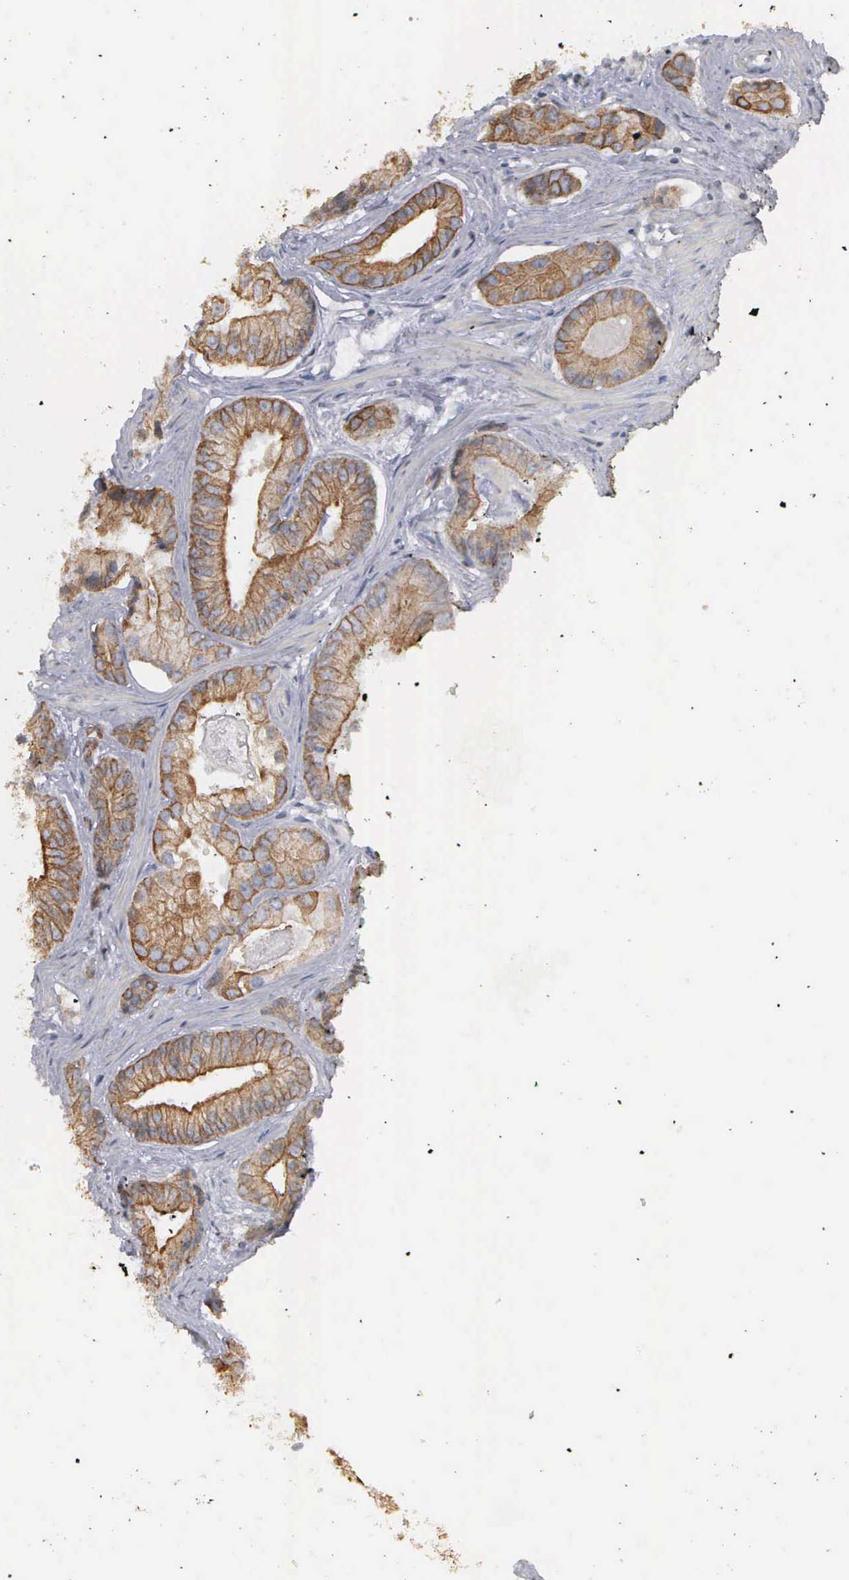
{"staining": {"intensity": "moderate", "quantity": "25%-75%", "location": "cytoplasmic/membranous"}, "tissue": "prostate cancer", "cell_type": "Tumor cells", "image_type": "cancer", "snomed": [{"axis": "morphology", "description": "Adenocarcinoma, High grade"}, {"axis": "topography", "description": "Prostate"}], "caption": "Protein expression by IHC exhibits moderate cytoplasmic/membranous expression in approximately 25%-75% of tumor cells in high-grade adenocarcinoma (prostate). Using DAB (brown) and hematoxylin (blue) stains, captured at high magnification using brightfield microscopy.", "gene": "WDR89", "patient": {"sex": "male", "age": 56}}